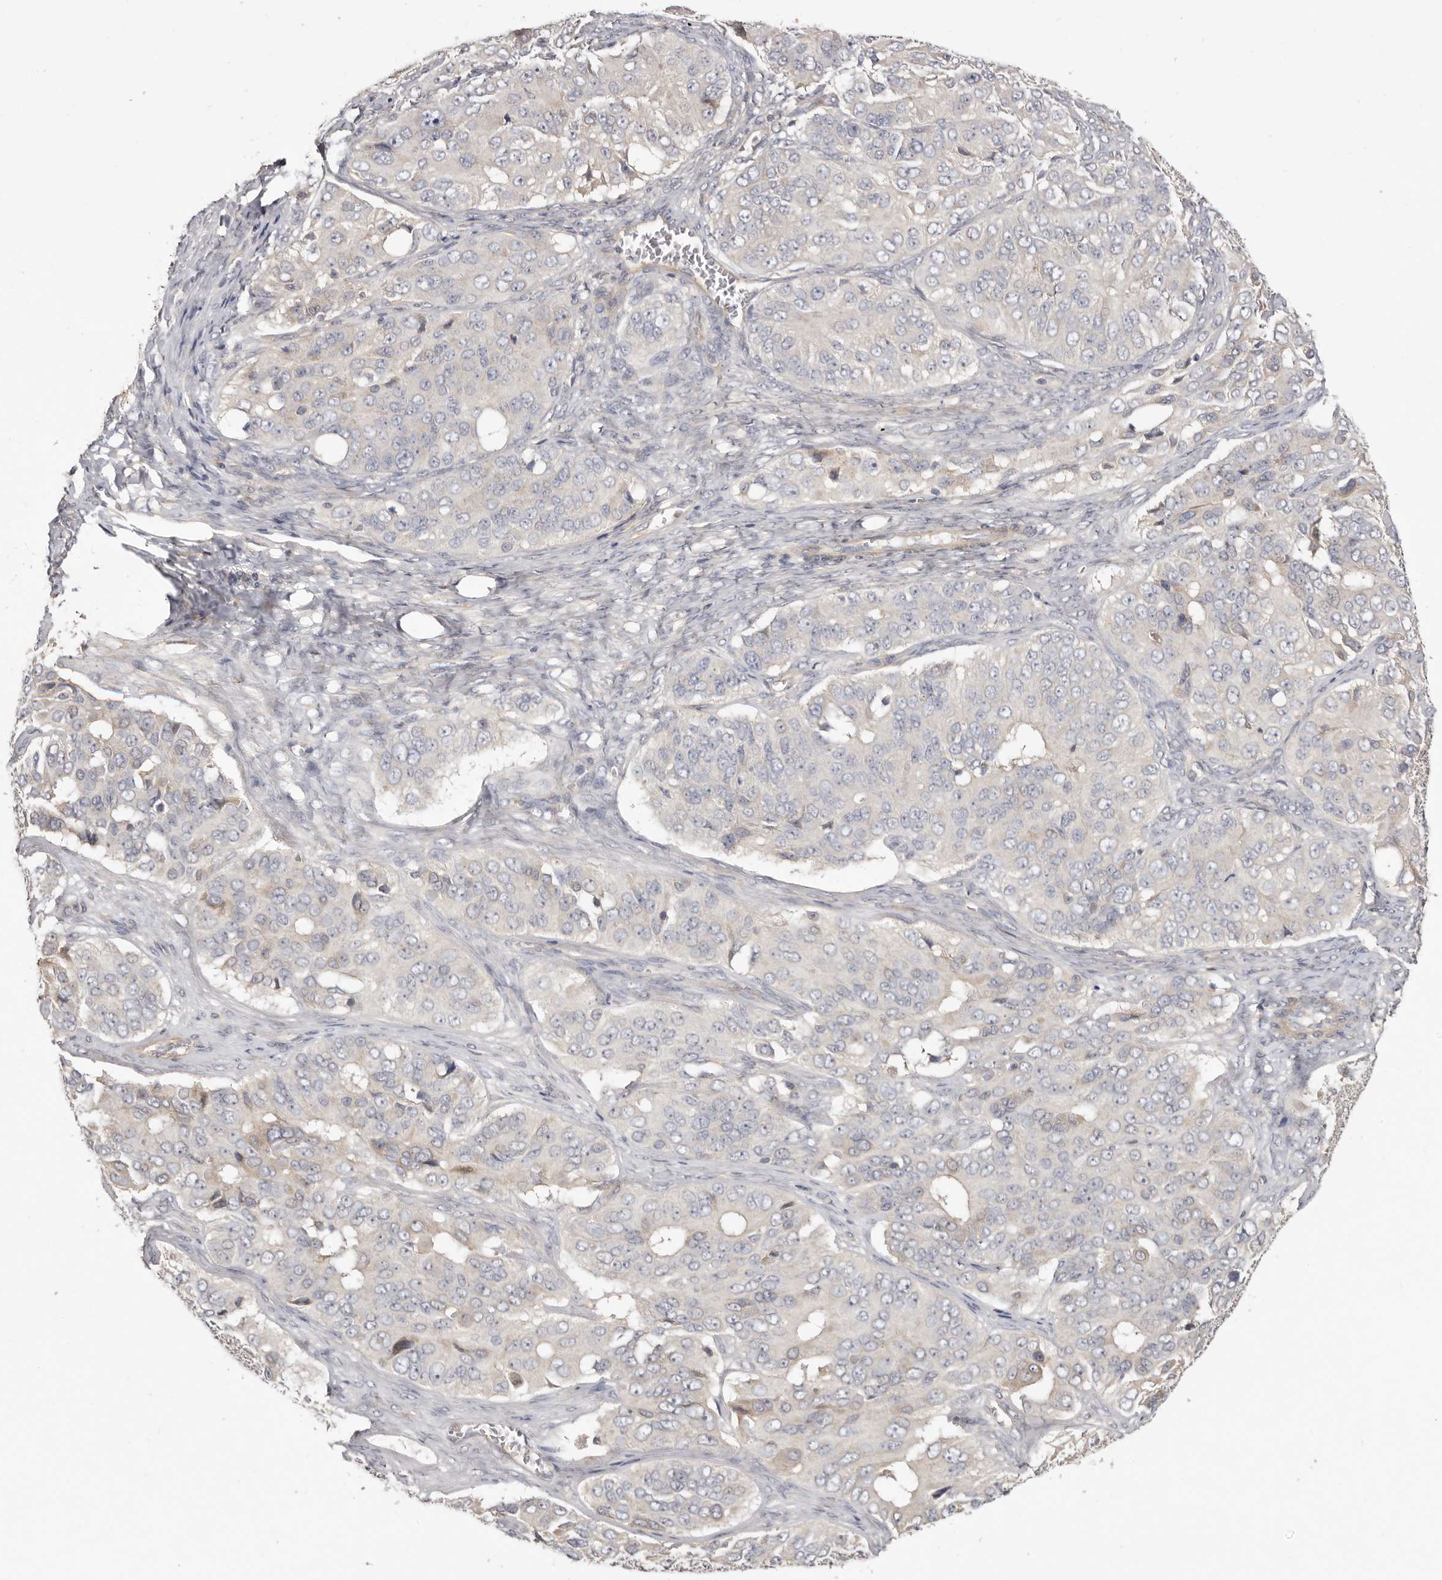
{"staining": {"intensity": "negative", "quantity": "none", "location": "none"}, "tissue": "ovarian cancer", "cell_type": "Tumor cells", "image_type": "cancer", "snomed": [{"axis": "morphology", "description": "Carcinoma, endometroid"}, {"axis": "topography", "description": "Ovary"}], "caption": "A high-resolution photomicrograph shows immunohistochemistry (IHC) staining of endometroid carcinoma (ovarian), which displays no significant expression in tumor cells. (Immunohistochemistry (ihc), brightfield microscopy, high magnification).", "gene": "ADAMTS9", "patient": {"sex": "female", "age": 51}}